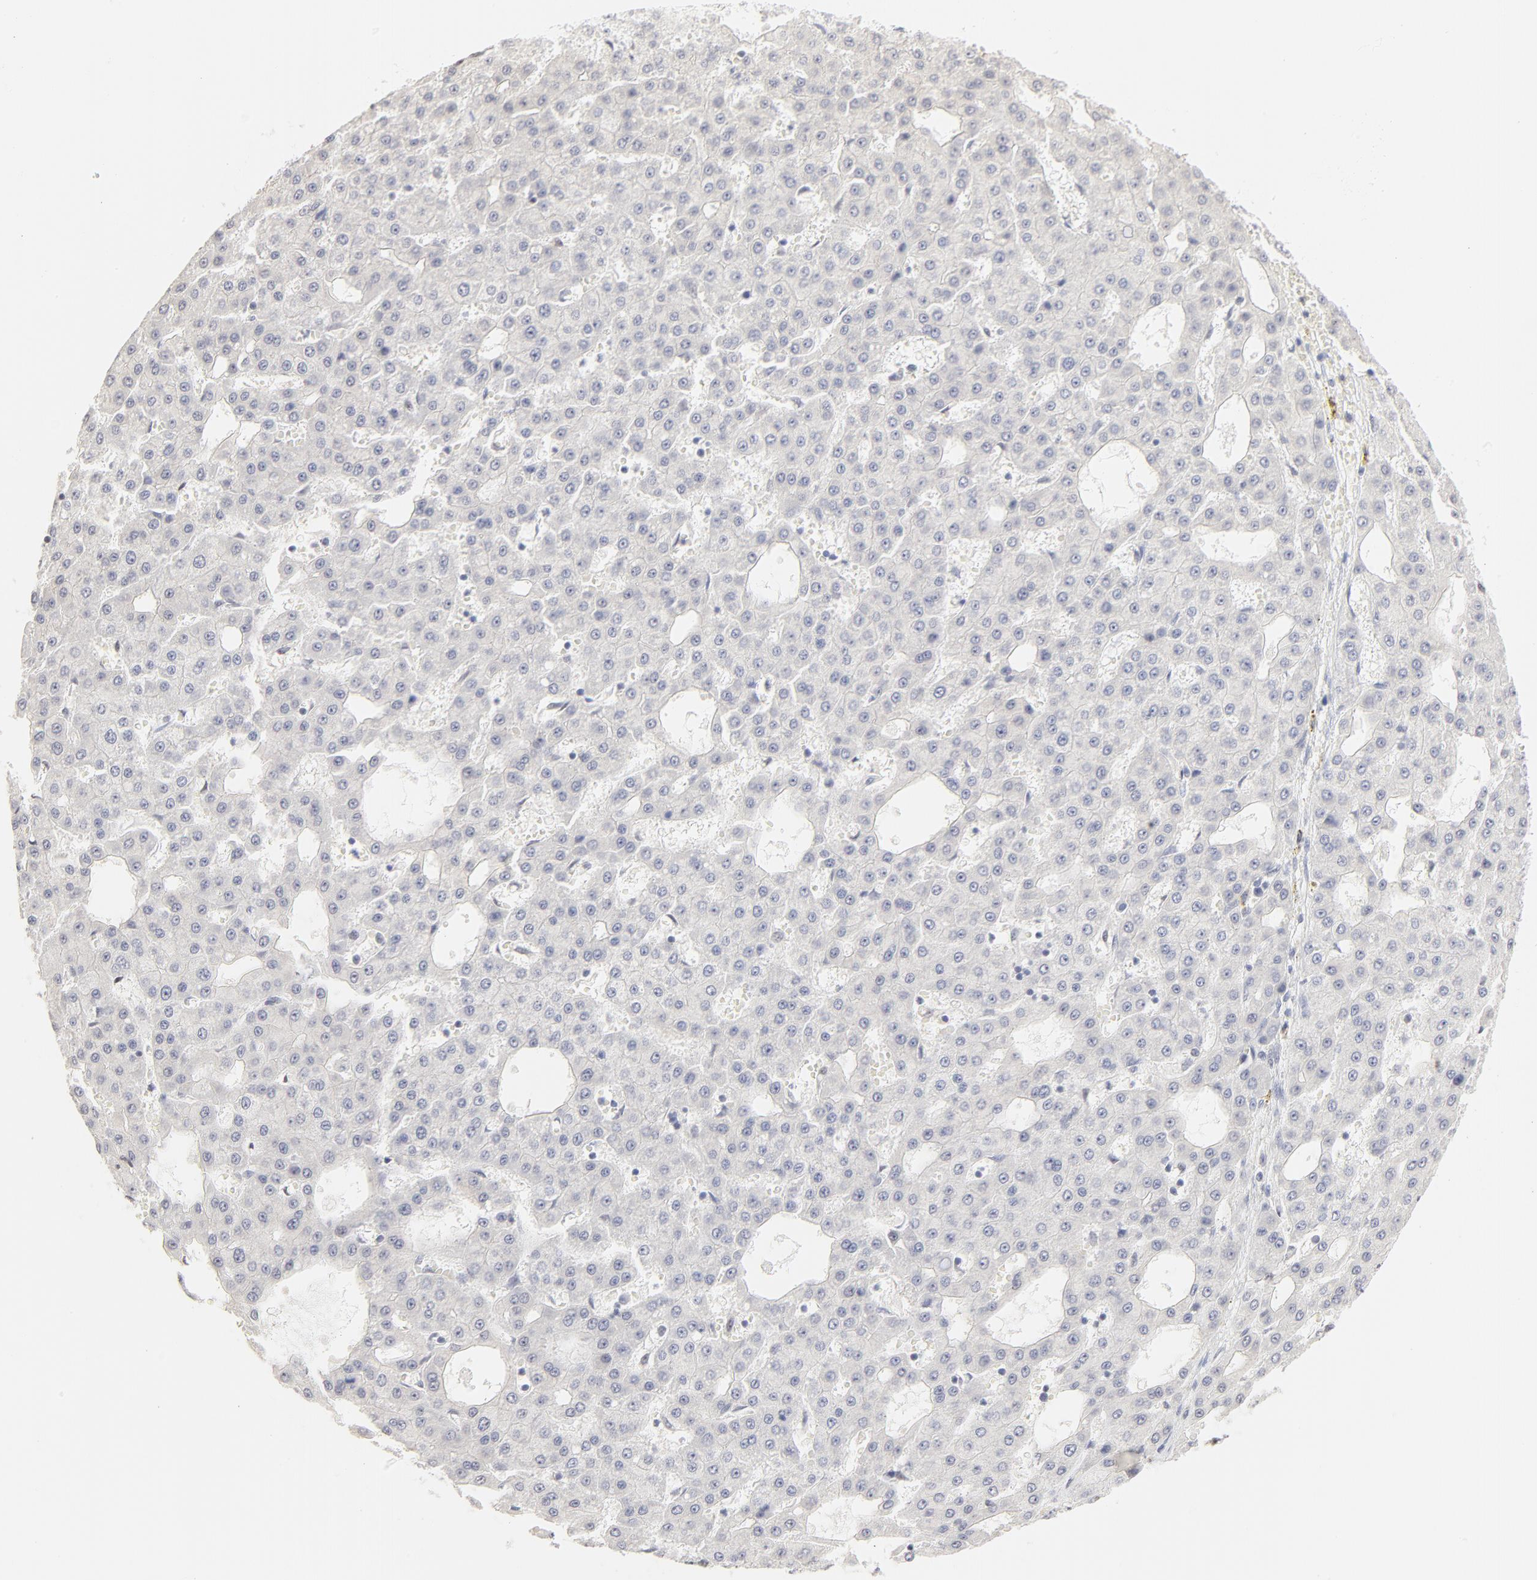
{"staining": {"intensity": "negative", "quantity": "none", "location": "none"}, "tissue": "liver cancer", "cell_type": "Tumor cells", "image_type": "cancer", "snomed": [{"axis": "morphology", "description": "Carcinoma, Hepatocellular, NOS"}, {"axis": "topography", "description": "Liver"}], "caption": "Liver cancer was stained to show a protein in brown. There is no significant positivity in tumor cells.", "gene": "NFIL3", "patient": {"sex": "male", "age": 47}}